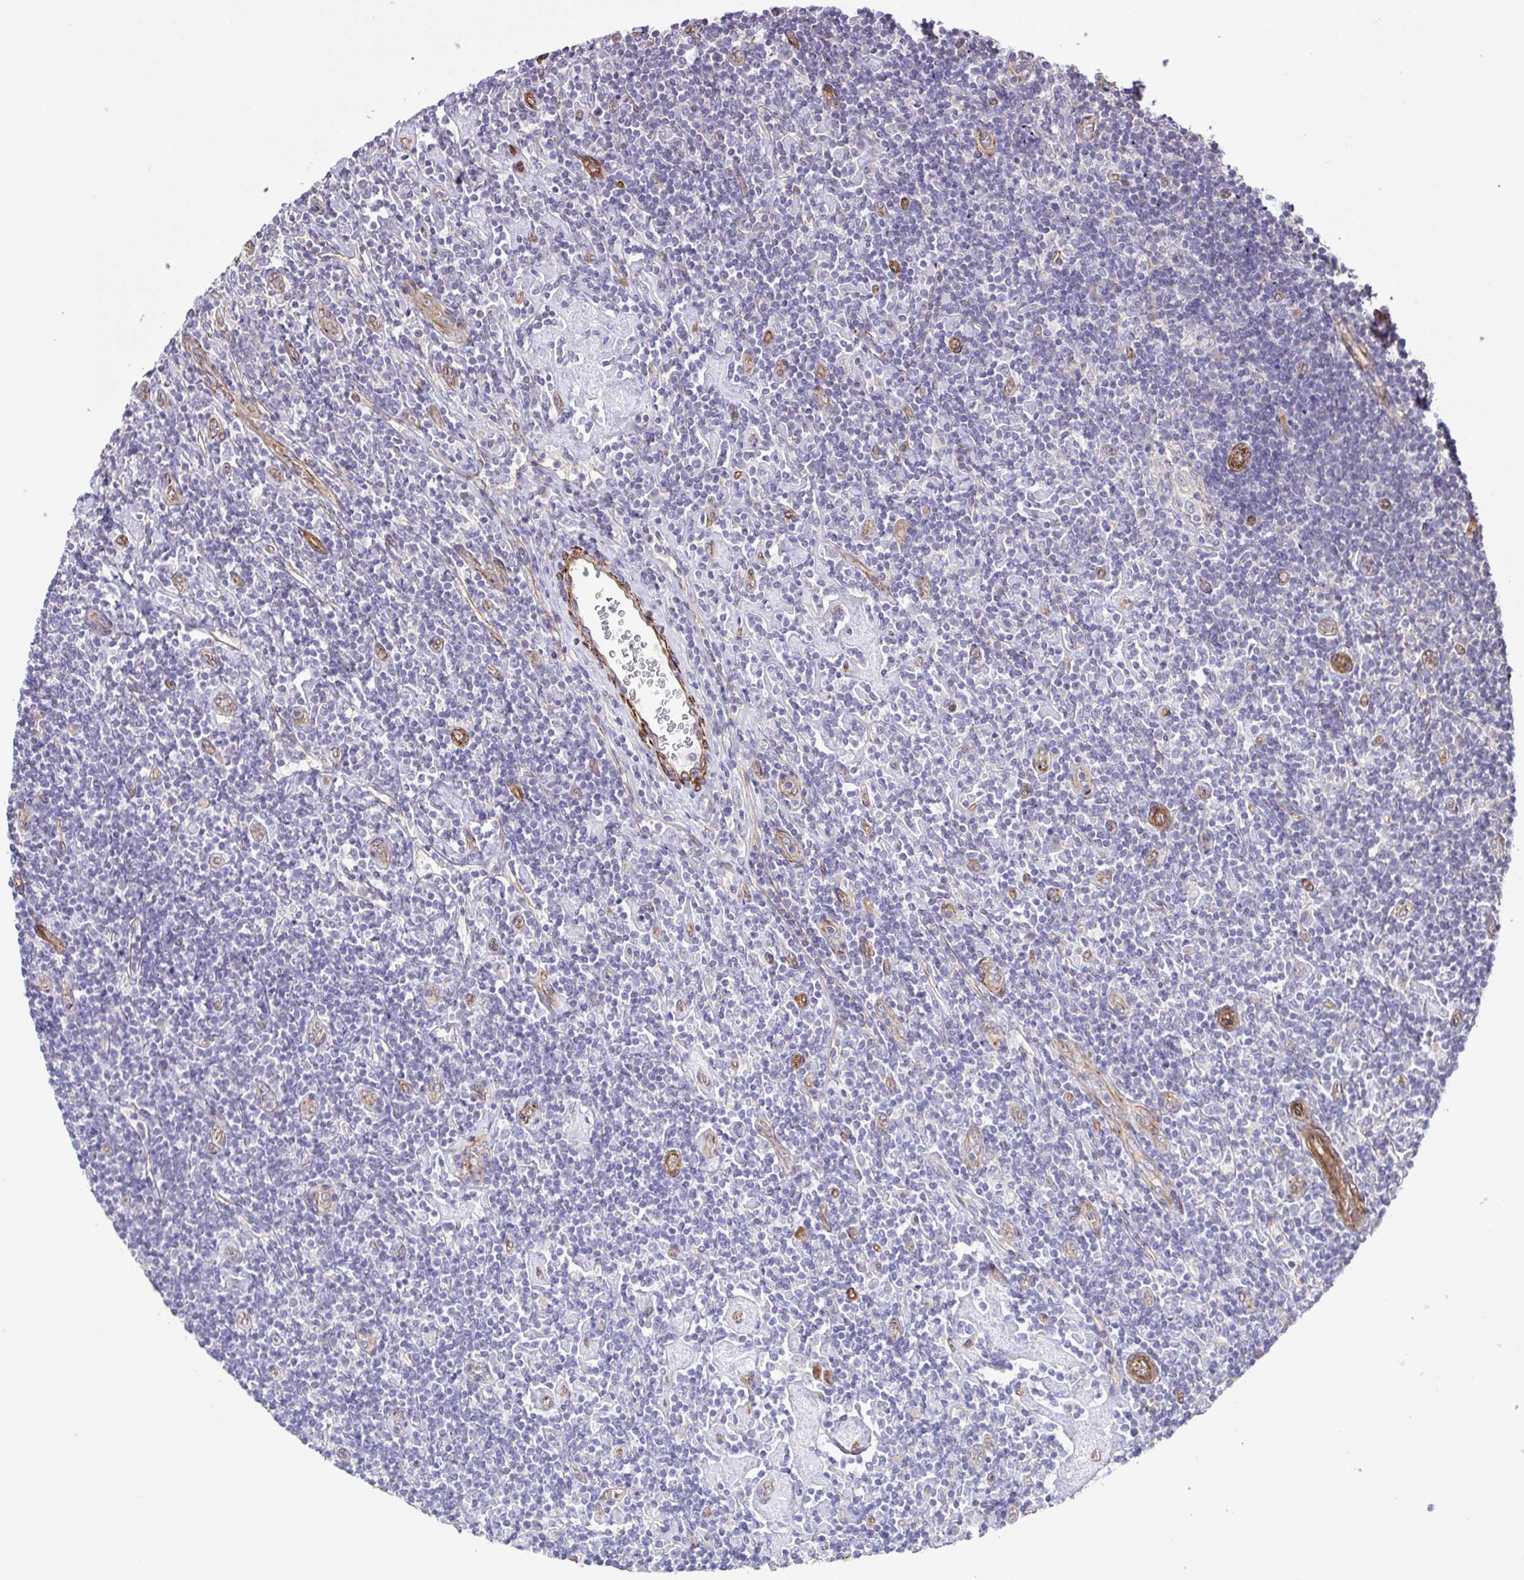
{"staining": {"intensity": "negative", "quantity": "none", "location": "none"}, "tissue": "lymphoma", "cell_type": "Tumor cells", "image_type": "cancer", "snomed": [{"axis": "morphology", "description": "Hodgkin's disease, NOS"}, {"axis": "topography", "description": "Lymph node"}], "caption": "IHC micrograph of human Hodgkin's disease stained for a protein (brown), which reveals no expression in tumor cells.", "gene": "FLT1", "patient": {"sex": "male", "age": 40}}